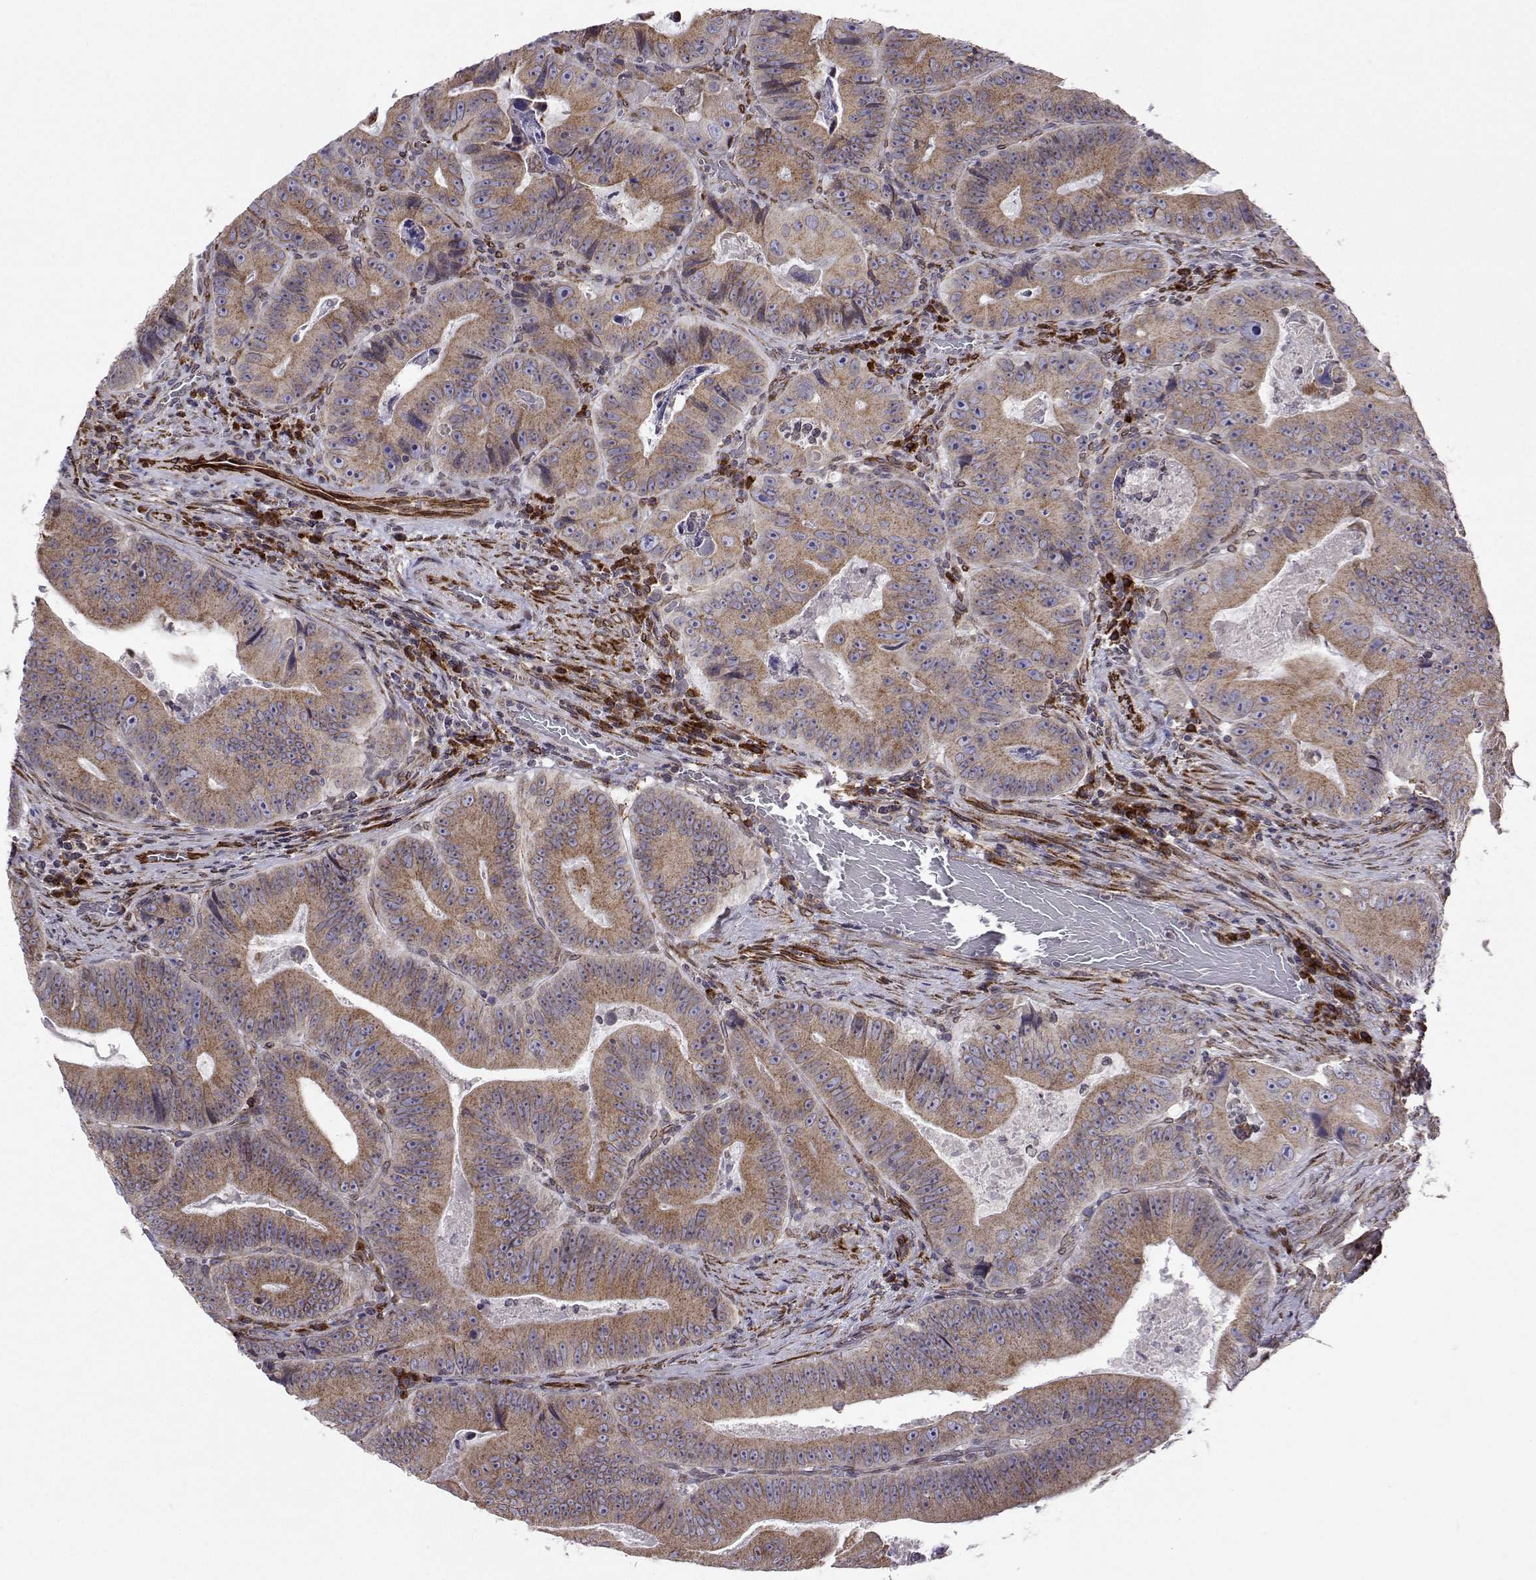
{"staining": {"intensity": "moderate", "quantity": ">75%", "location": "cytoplasmic/membranous"}, "tissue": "colorectal cancer", "cell_type": "Tumor cells", "image_type": "cancer", "snomed": [{"axis": "morphology", "description": "Adenocarcinoma, NOS"}, {"axis": "topography", "description": "Colon"}], "caption": "Protein staining by immunohistochemistry (IHC) reveals moderate cytoplasmic/membranous positivity in approximately >75% of tumor cells in adenocarcinoma (colorectal).", "gene": "PGRMC2", "patient": {"sex": "female", "age": 86}}